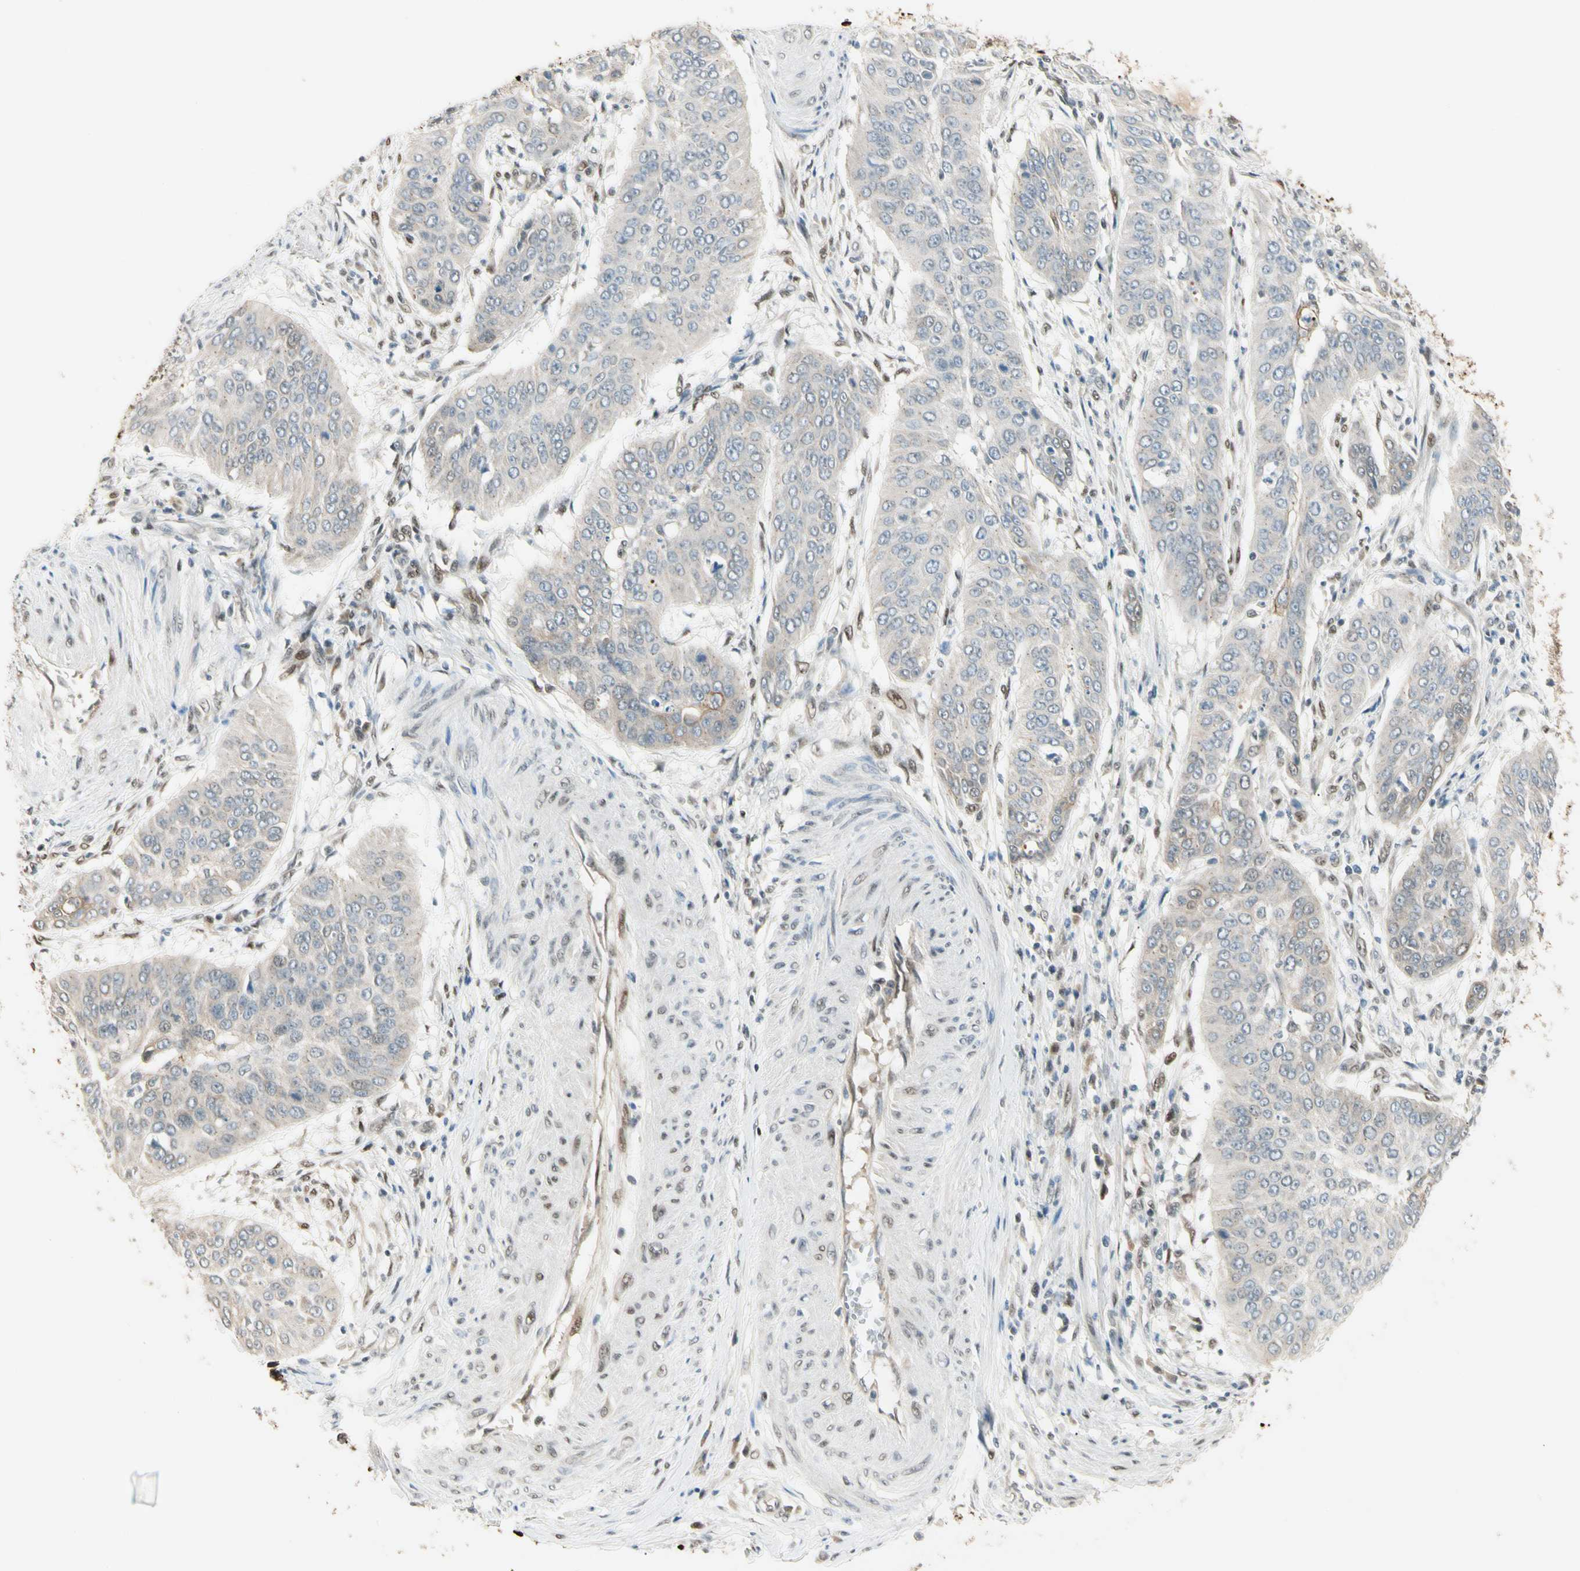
{"staining": {"intensity": "weak", "quantity": "25%-75%", "location": "cytoplasmic/membranous"}, "tissue": "cervical cancer", "cell_type": "Tumor cells", "image_type": "cancer", "snomed": [{"axis": "morphology", "description": "Normal tissue, NOS"}, {"axis": "morphology", "description": "Squamous cell carcinoma, NOS"}, {"axis": "topography", "description": "Cervix"}], "caption": "Protein staining exhibits weak cytoplasmic/membranous expression in about 25%-75% of tumor cells in cervical cancer (squamous cell carcinoma).", "gene": "ATXN1", "patient": {"sex": "female", "age": 39}}